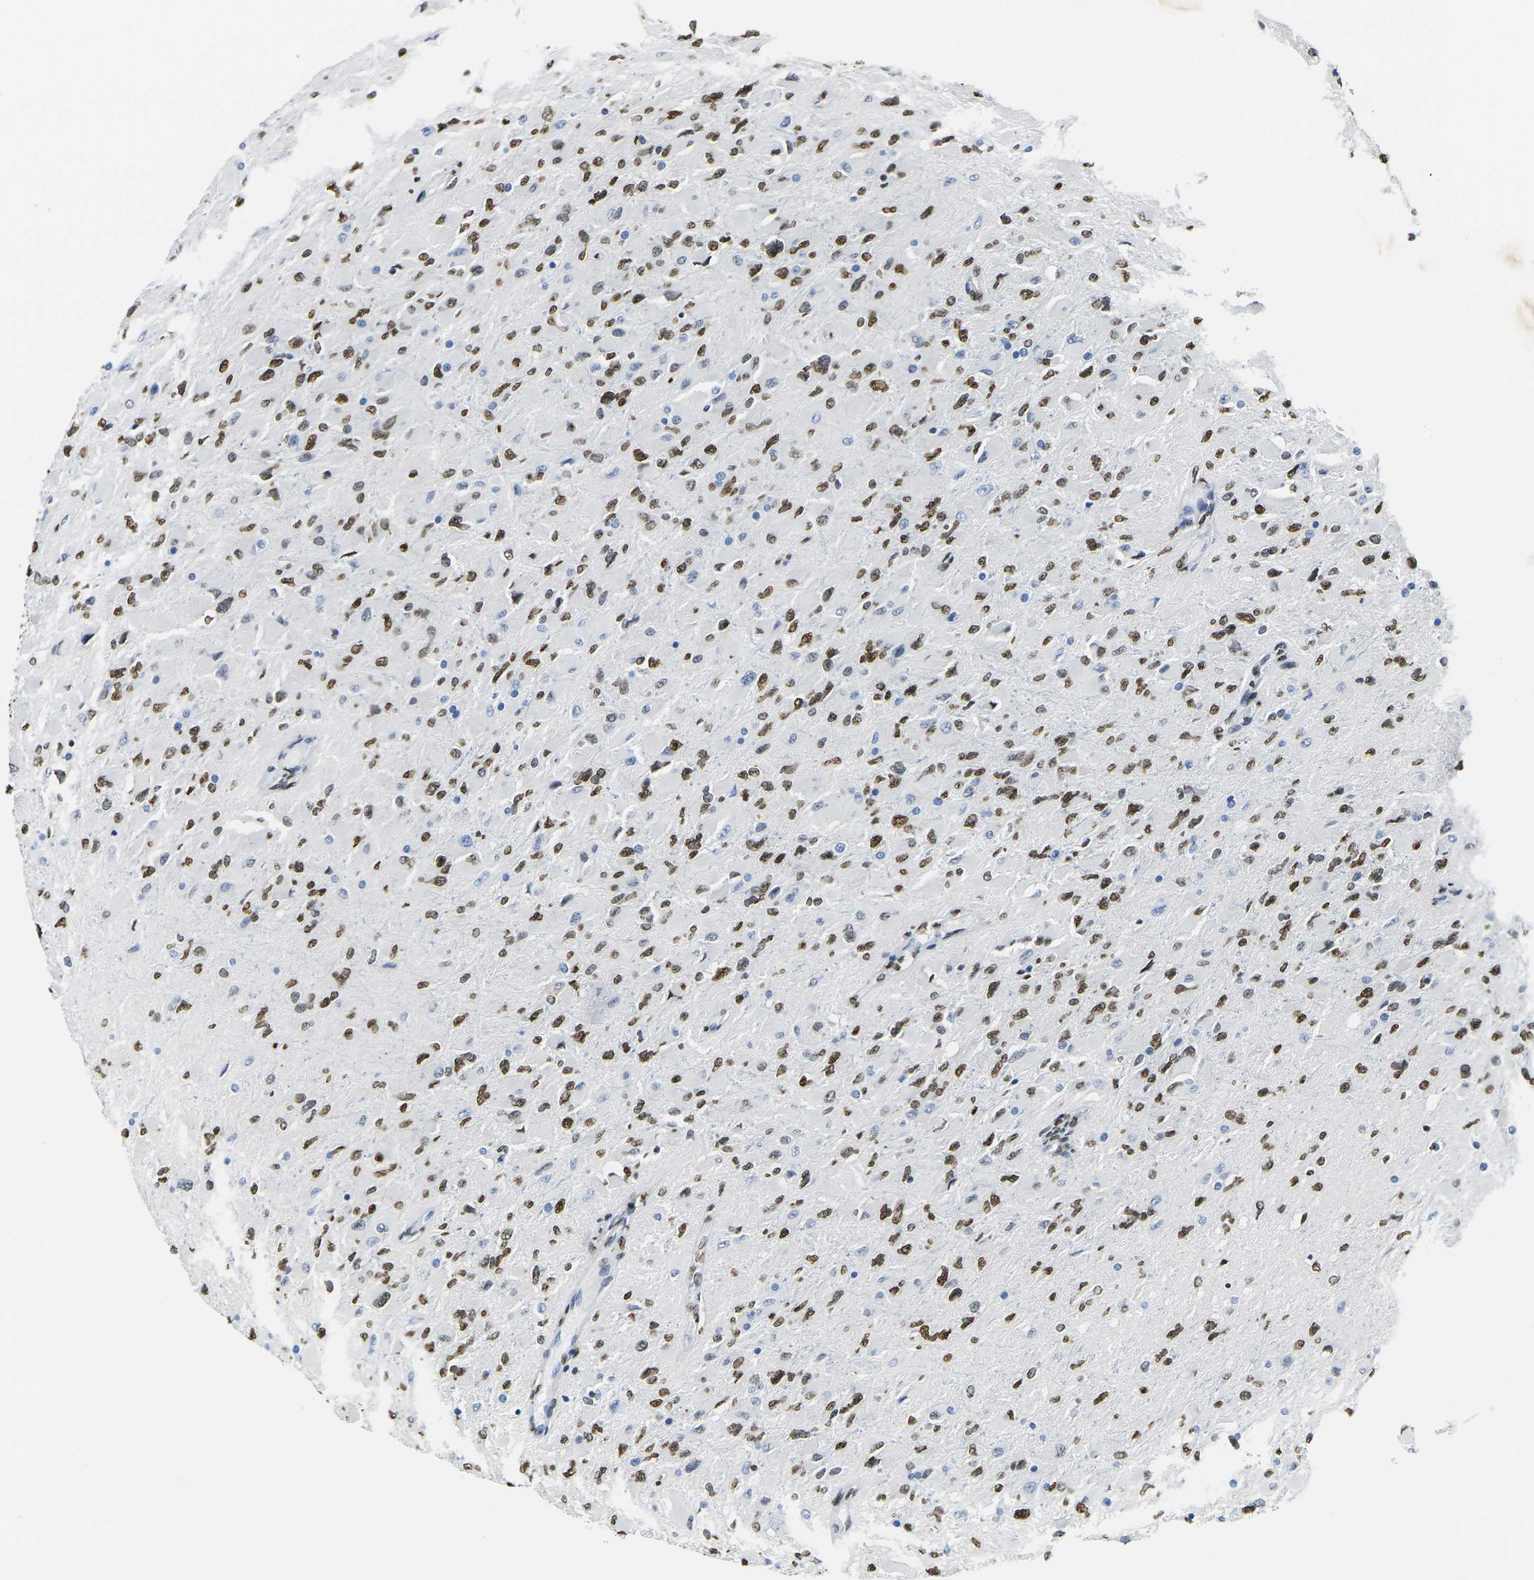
{"staining": {"intensity": "strong", "quantity": ">75%", "location": "nuclear"}, "tissue": "glioma", "cell_type": "Tumor cells", "image_type": "cancer", "snomed": [{"axis": "morphology", "description": "Glioma, malignant, High grade"}, {"axis": "topography", "description": "Cerebral cortex"}], "caption": "Tumor cells display high levels of strong nuclear positivity in about >75% of cells in human high-grade glioma (malignant). Nuclei are stained in blue.", "gene": "DRAXIN", "patient": {"sex": "female", "age": 36}}